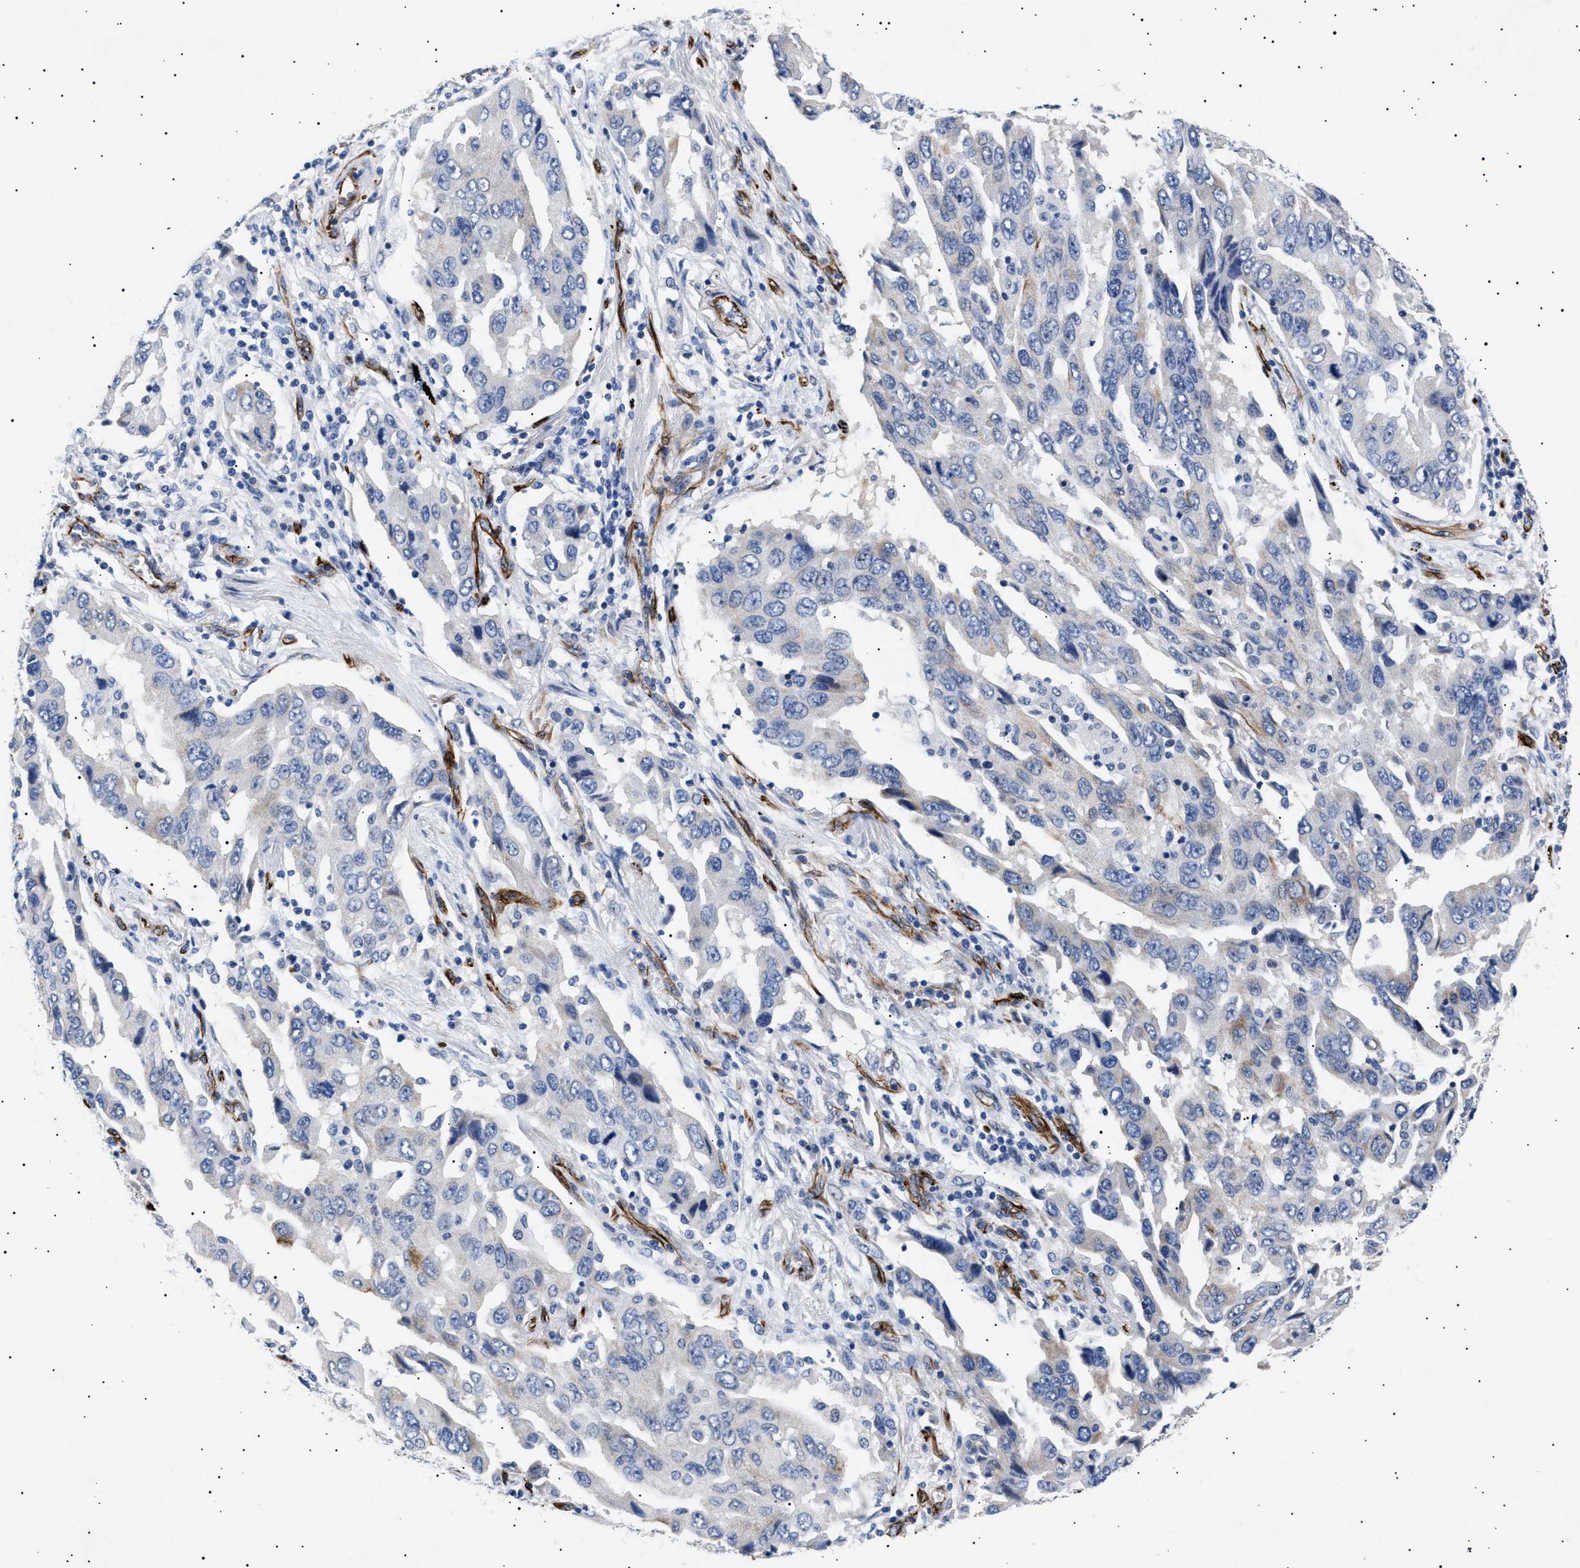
{"staining": {"intensity": "negative", "quantity": "none", "location": "none"}, "tissue": "lung cancer", "cell_type": "Tumor cells", "image_type": "cancer", "snomed": [{"axis": "morphology", "description": "Adenocarcinoma, NOS"}, {"axis": "topography", "description": "Lung"}], "caption": "Human lung adenocarcinoma stained for a protein using IHC demonstrates no staining in tumor cells.", "gene": "OLFML2A", "patient": {"sex": "female", "age": 65}}